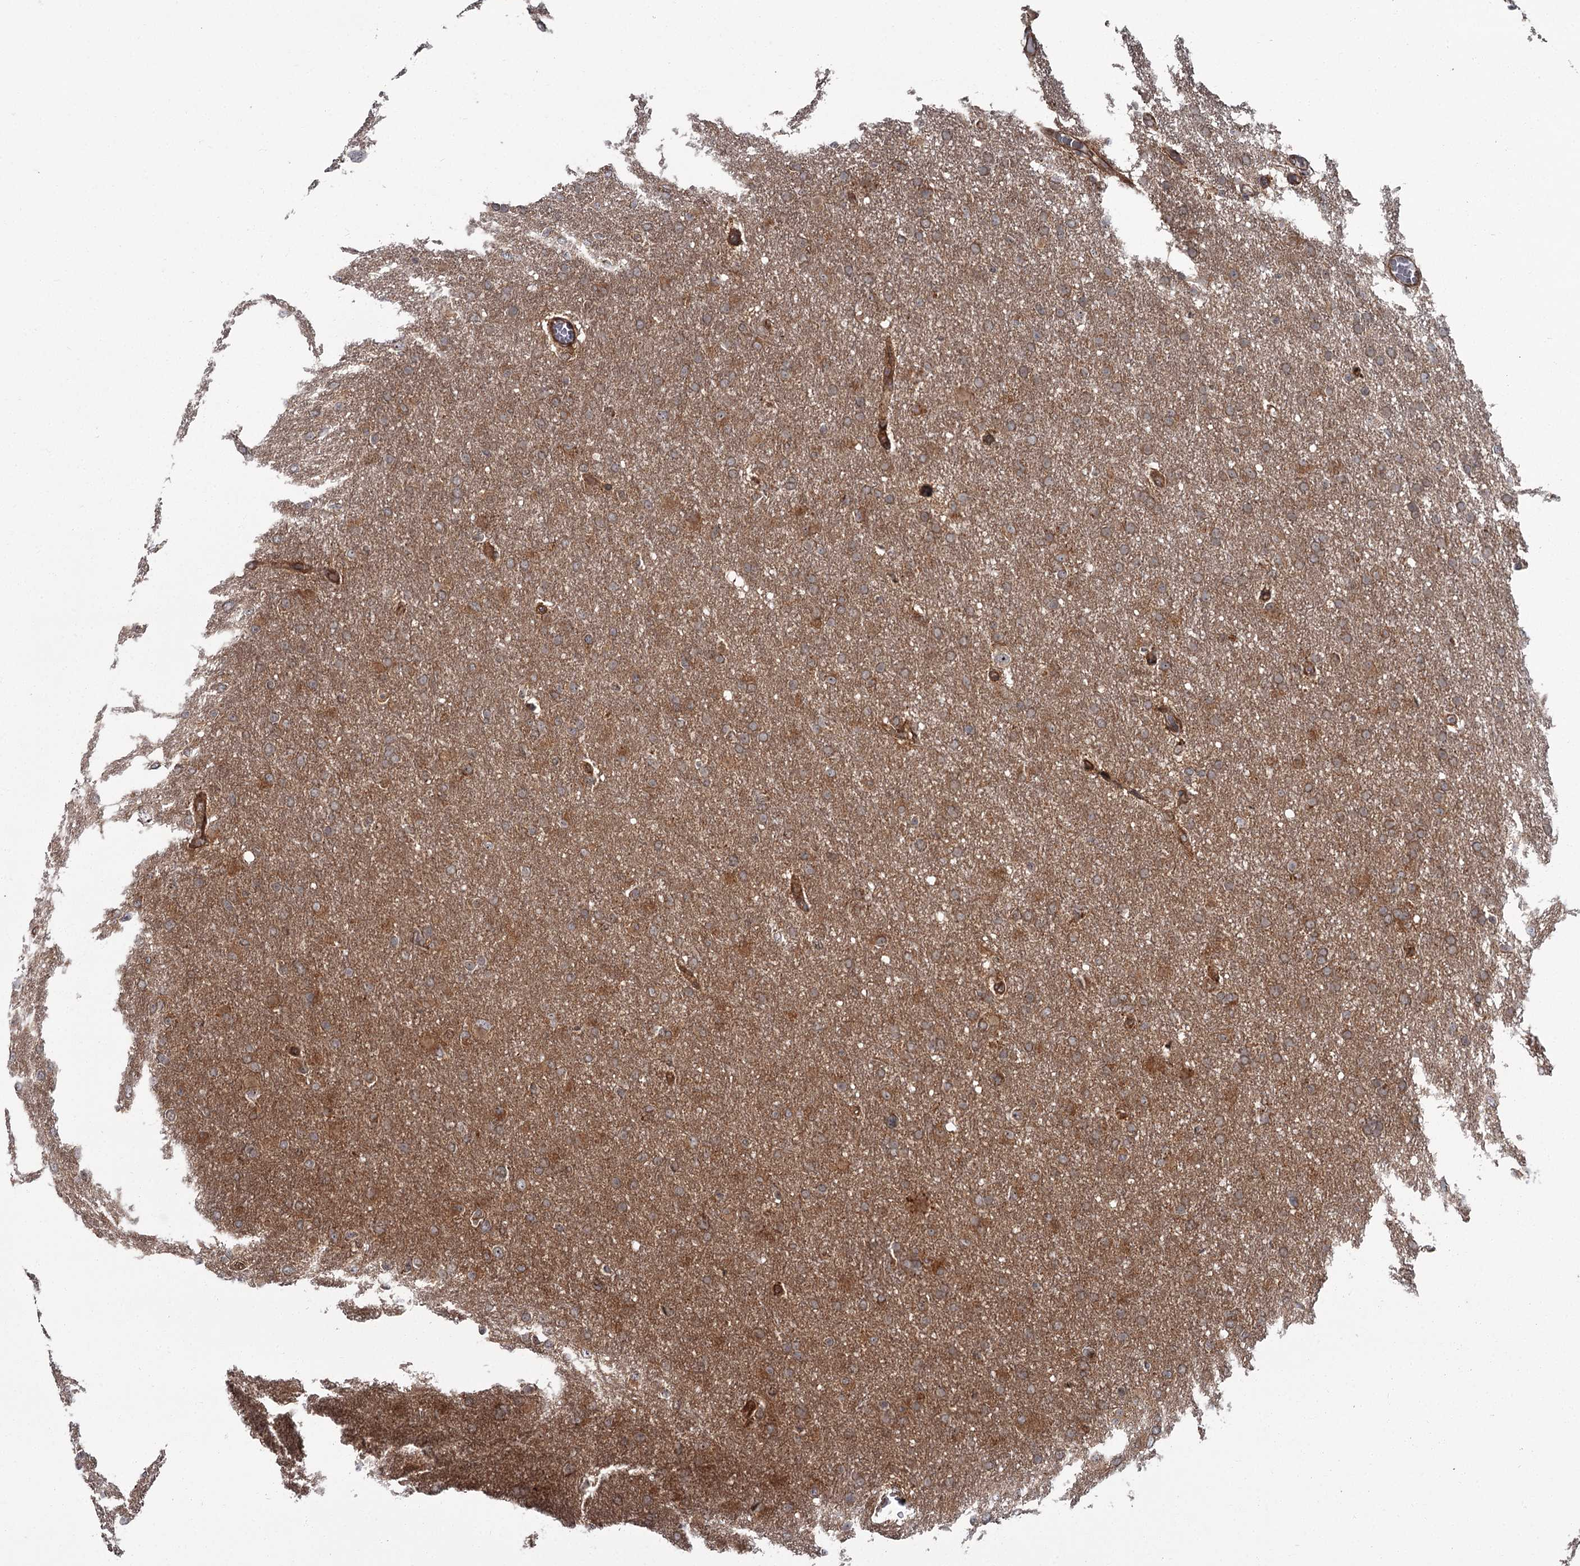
{"staining": {"intensity": "moderate", "quantity": ">75%", "location": "cytoplasmic/membranous"}, "tissue": "glioma", "cell_type": "Tumor cells", "image_type": "cancer", "snomed": [{"axis": "morphology", "description": "Glioma, malignant, High grade"}, {"axis": "topography", "description": "Cerebral cortex"}], "caption": "Malignant high-grade glioma was stained to show a protein in brown. There is medium levels of moderate cytoplasmic/membranous staining in about >75% of tumor cells. Nuclei are stained in blue.", "gene": "THAP9", "patient": {"sex": "female", "age": 36}}